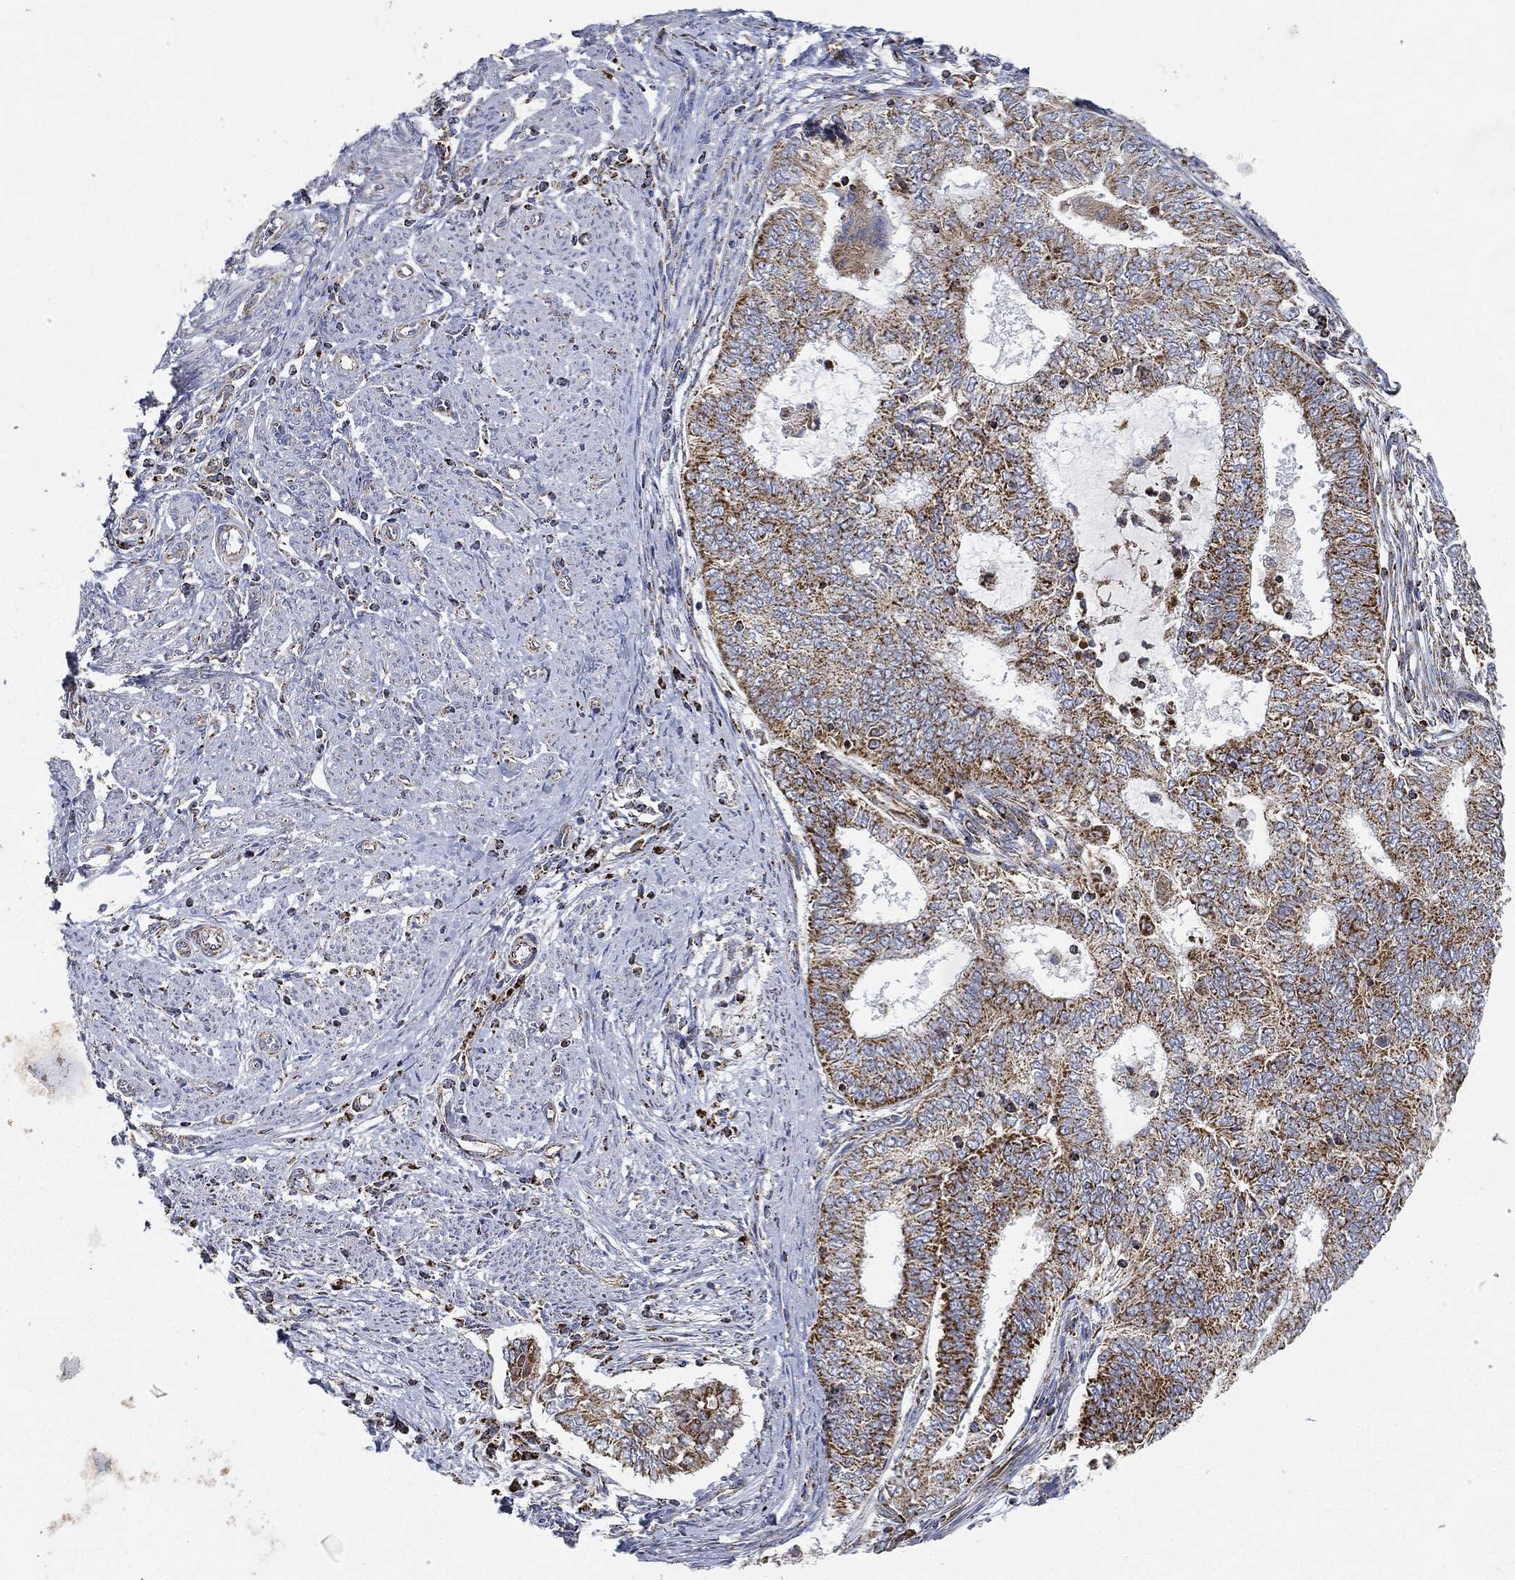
{"staining": {"intensity": "strong", "quantity": ">75%", "location": "cytoplasmic/membranous"}, "tissue": "endometrial cancer", "cell_type": "Tumor cells", "image_type": "cancer", "snomed": [{"axis": "morphology", "description": "Adenocarcinoma, NOS"}, {"axis": "topography", "description": "Endometrium"}], "caption": "A high-resolution micrograph shows IHC staining of adenocarcinoma (endometrial), which displays strong cytoplasmic/membranous expression in about >75% of tumor cells.", "gene": "CAPN15", "patient": {"sex": "female", "age": 62}}